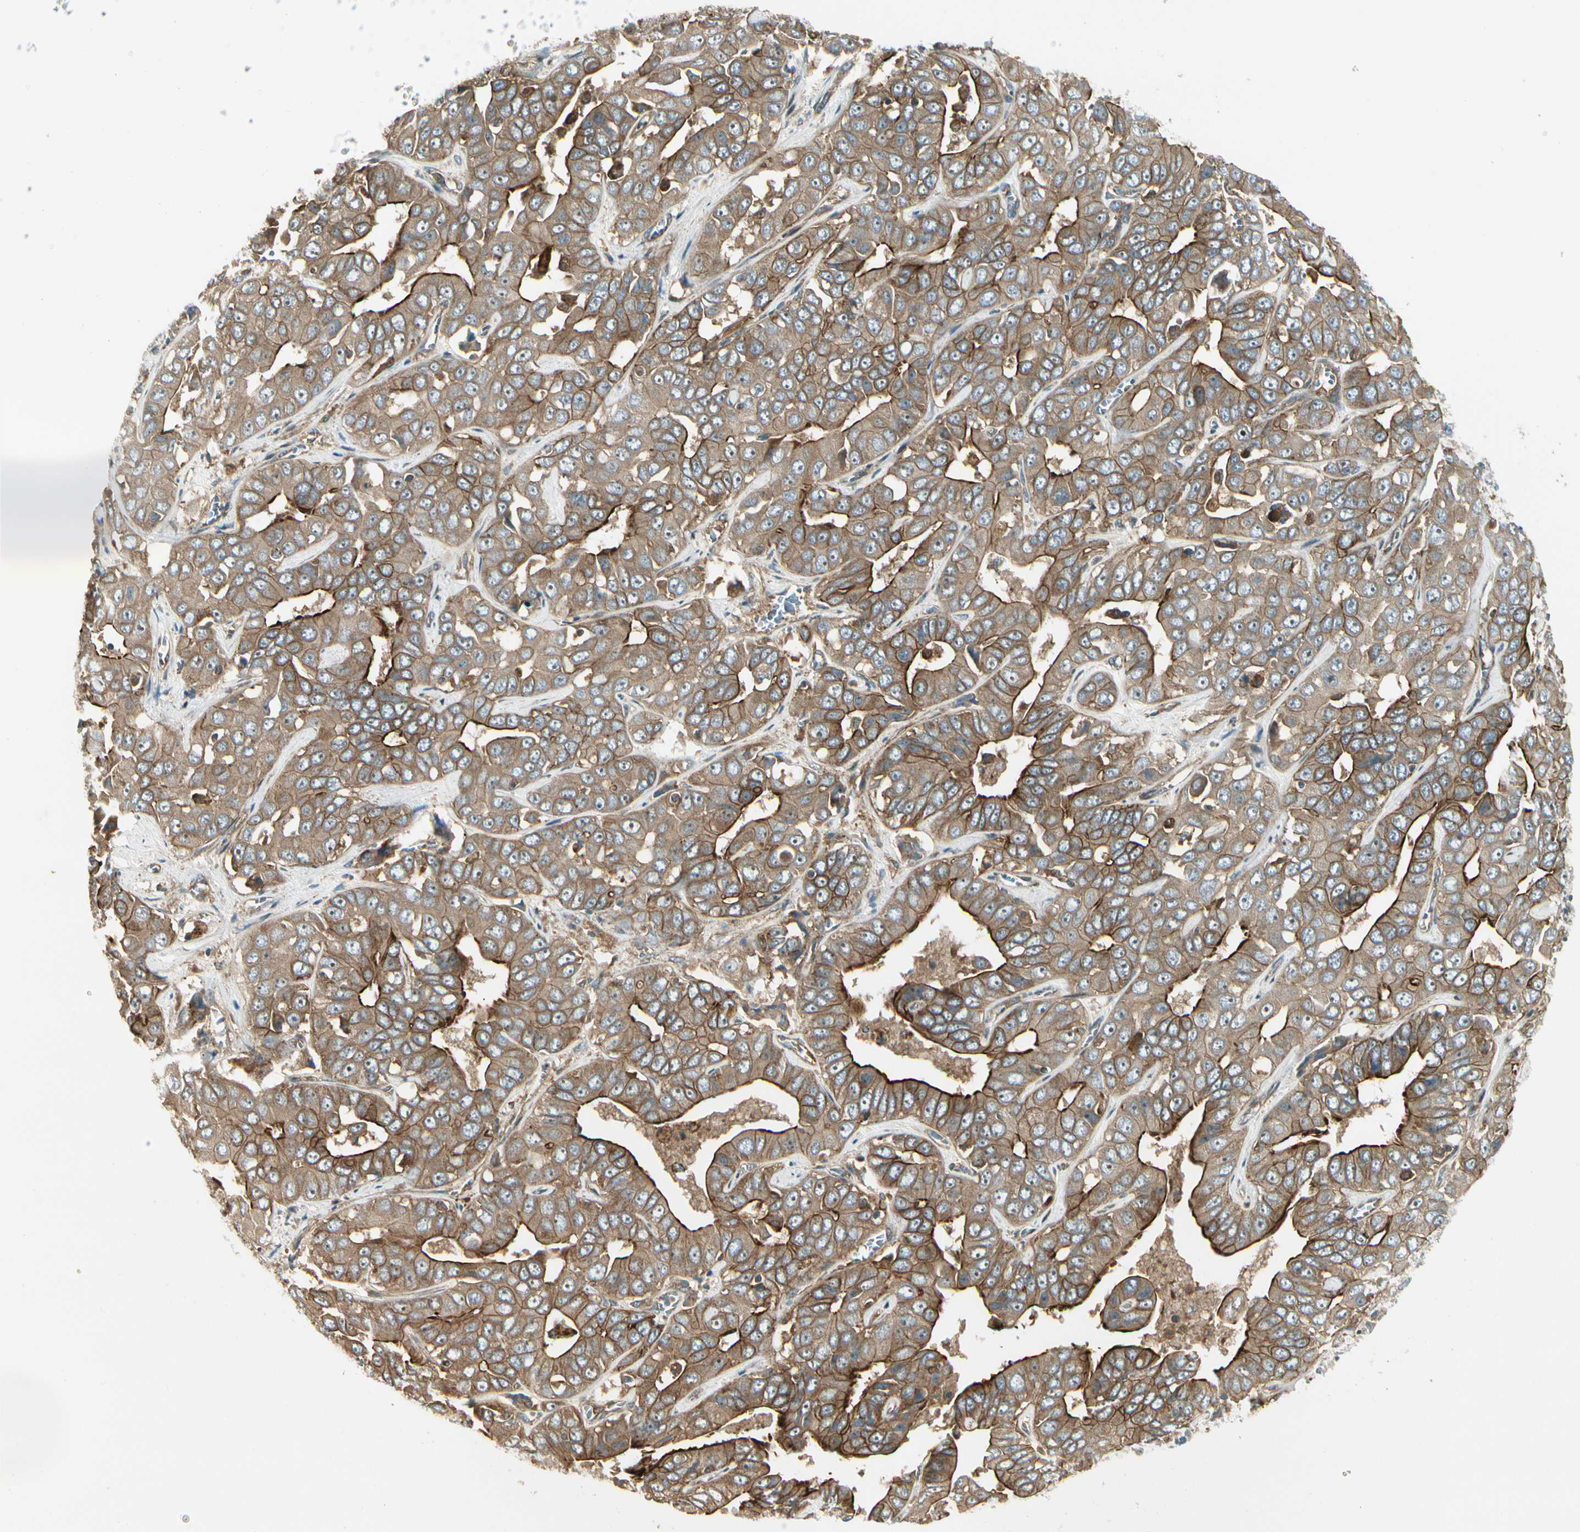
{"staining": {"intensity": "strong", "quantity": ">75%", "location": "cytoplasmic/membranous"}, "tissue": "liver cancer", "cell_type": "Tumor cells", "image_type": "cancer", "snomed": [{"axis": "morphology", "description": "Cholangiocarcinoma"}, {"axis": "topography", "description": "Liver"}], "caption": "Liver cholangiocarcinoma stained for a protein (brown) reveals strong cytoplasmic/membranous positive staining in approximately >75% of tumor cells.", "gene": "FKBP15", "patient": {"sex": "female", "age": 52}}